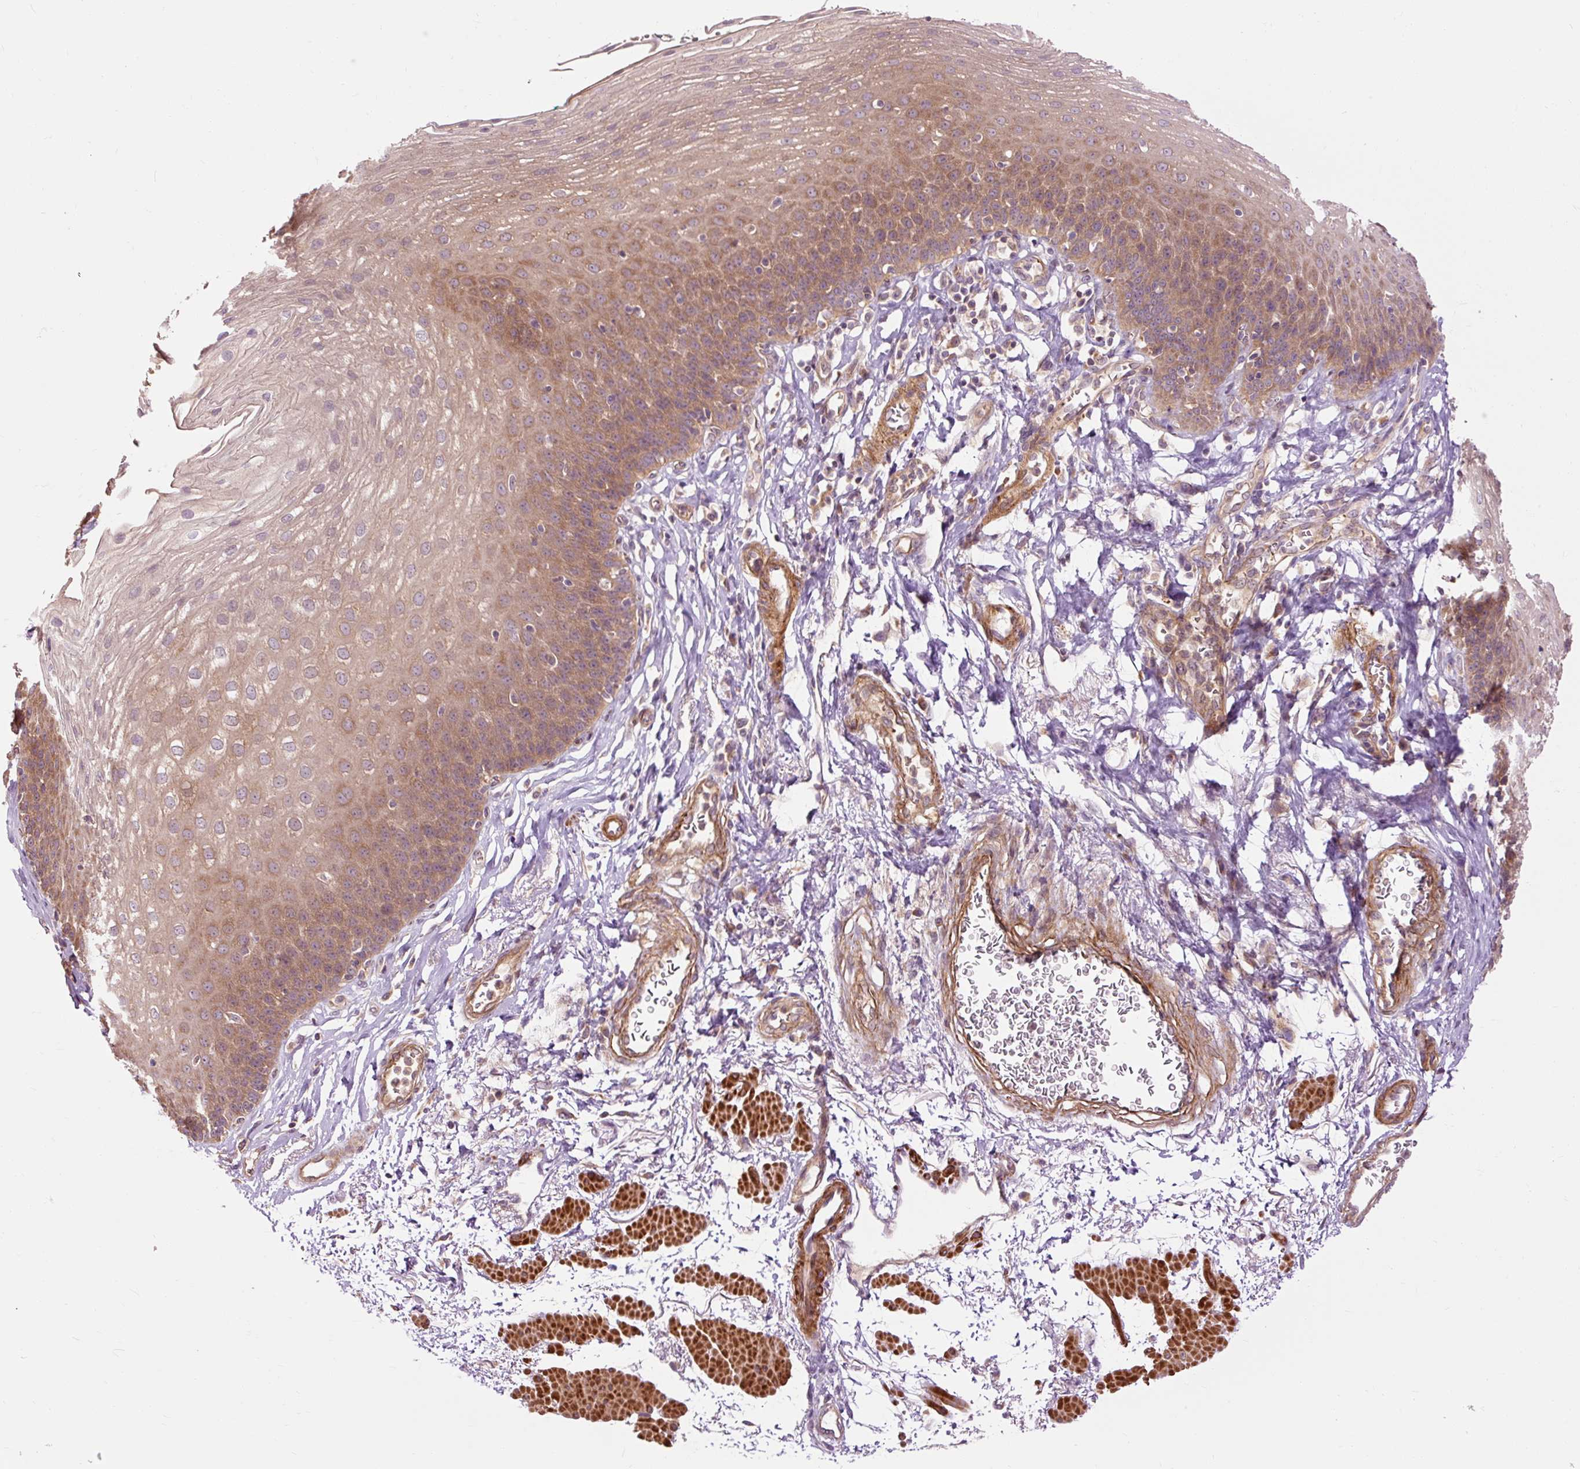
{"staining": {"intensity": "moderate", "quantity": "25%-75%", "location": "cytoplasmic/membranous"}, "tissue": "esophagus", "cell_type": "Squamous epithelial cells", "image_type": "normal", "snomed": [{"axis": "morphology", "description": "Normal tissue, NOS"}, {"axis": "topography", "description": "Esophagus"}], "caption": "Immunohistochemical staining of normal esophagus displays moderate cytoplasmic/membranous protein expression in about 25%-75% of squamous epithelial cells. The protein of interest is stained brown, and the nuclei are stained in blue (DAB IHC with brightfield microscopy, high magnification).", "gene": "RIPOR3", "patient": {"sex": "female", "age": 81}}